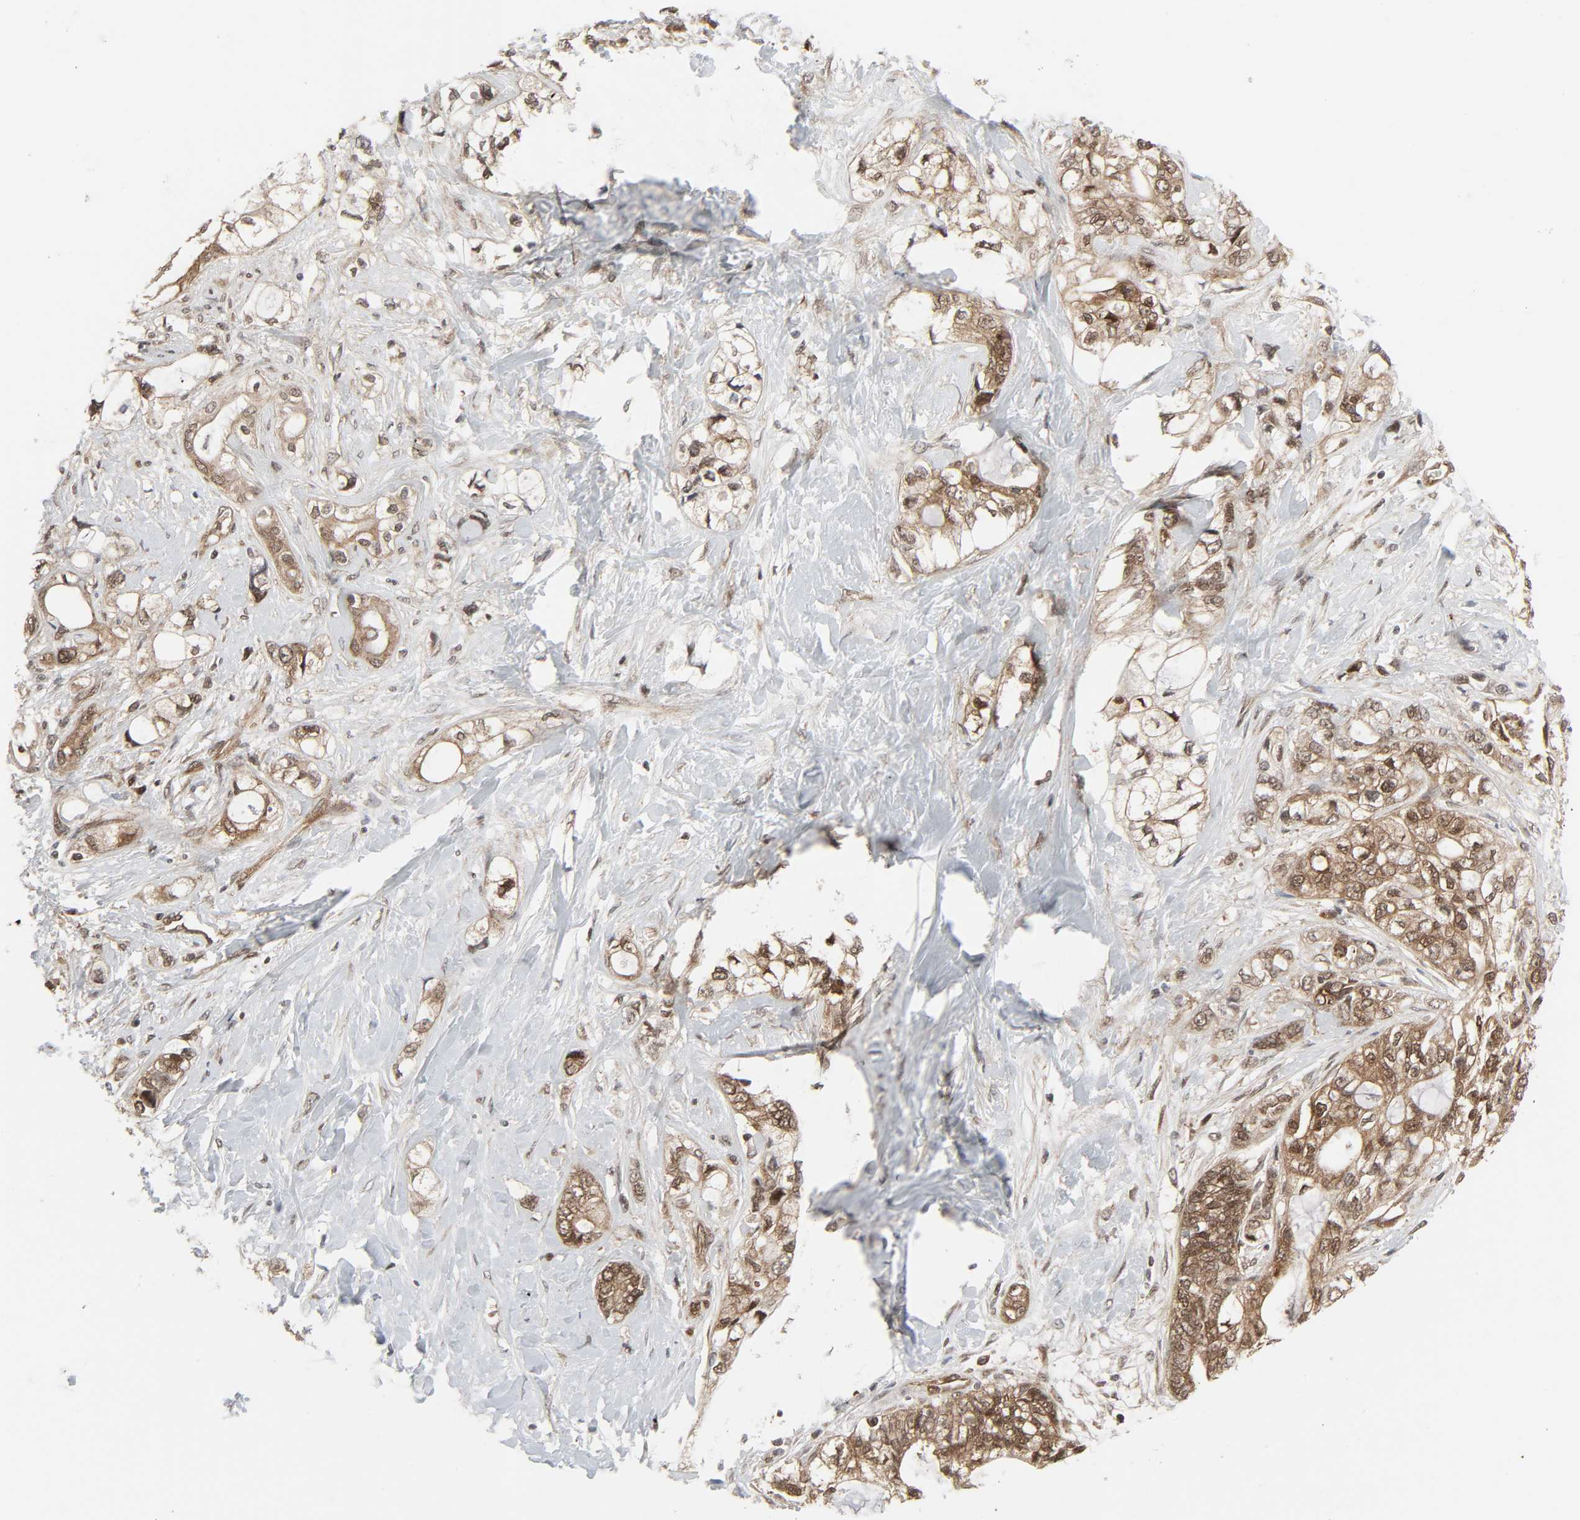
{"staining": {"intensity": "moderate", "quantity": ">75%", "location": "cytoplasmic/membranous,nuclear"}, "tissue": "pancreatic cancer", "cell_type": "Tumor cells", "image_type": "cancer", "snomed": [{"axis": "morphology", "description": "Adenocarcinoma, NOS"}, {"axis": "topography", "description": "Pancreas"}], "caption": "Human pancreatic adenocarcinoma stained for a protein (brown) displays moderate cytoplasmic/membranous and nuclear positive positivity in about >75% of tumor cells.", "gene": "GSK3A", "patient": {"sex": "male", "age": 70}}